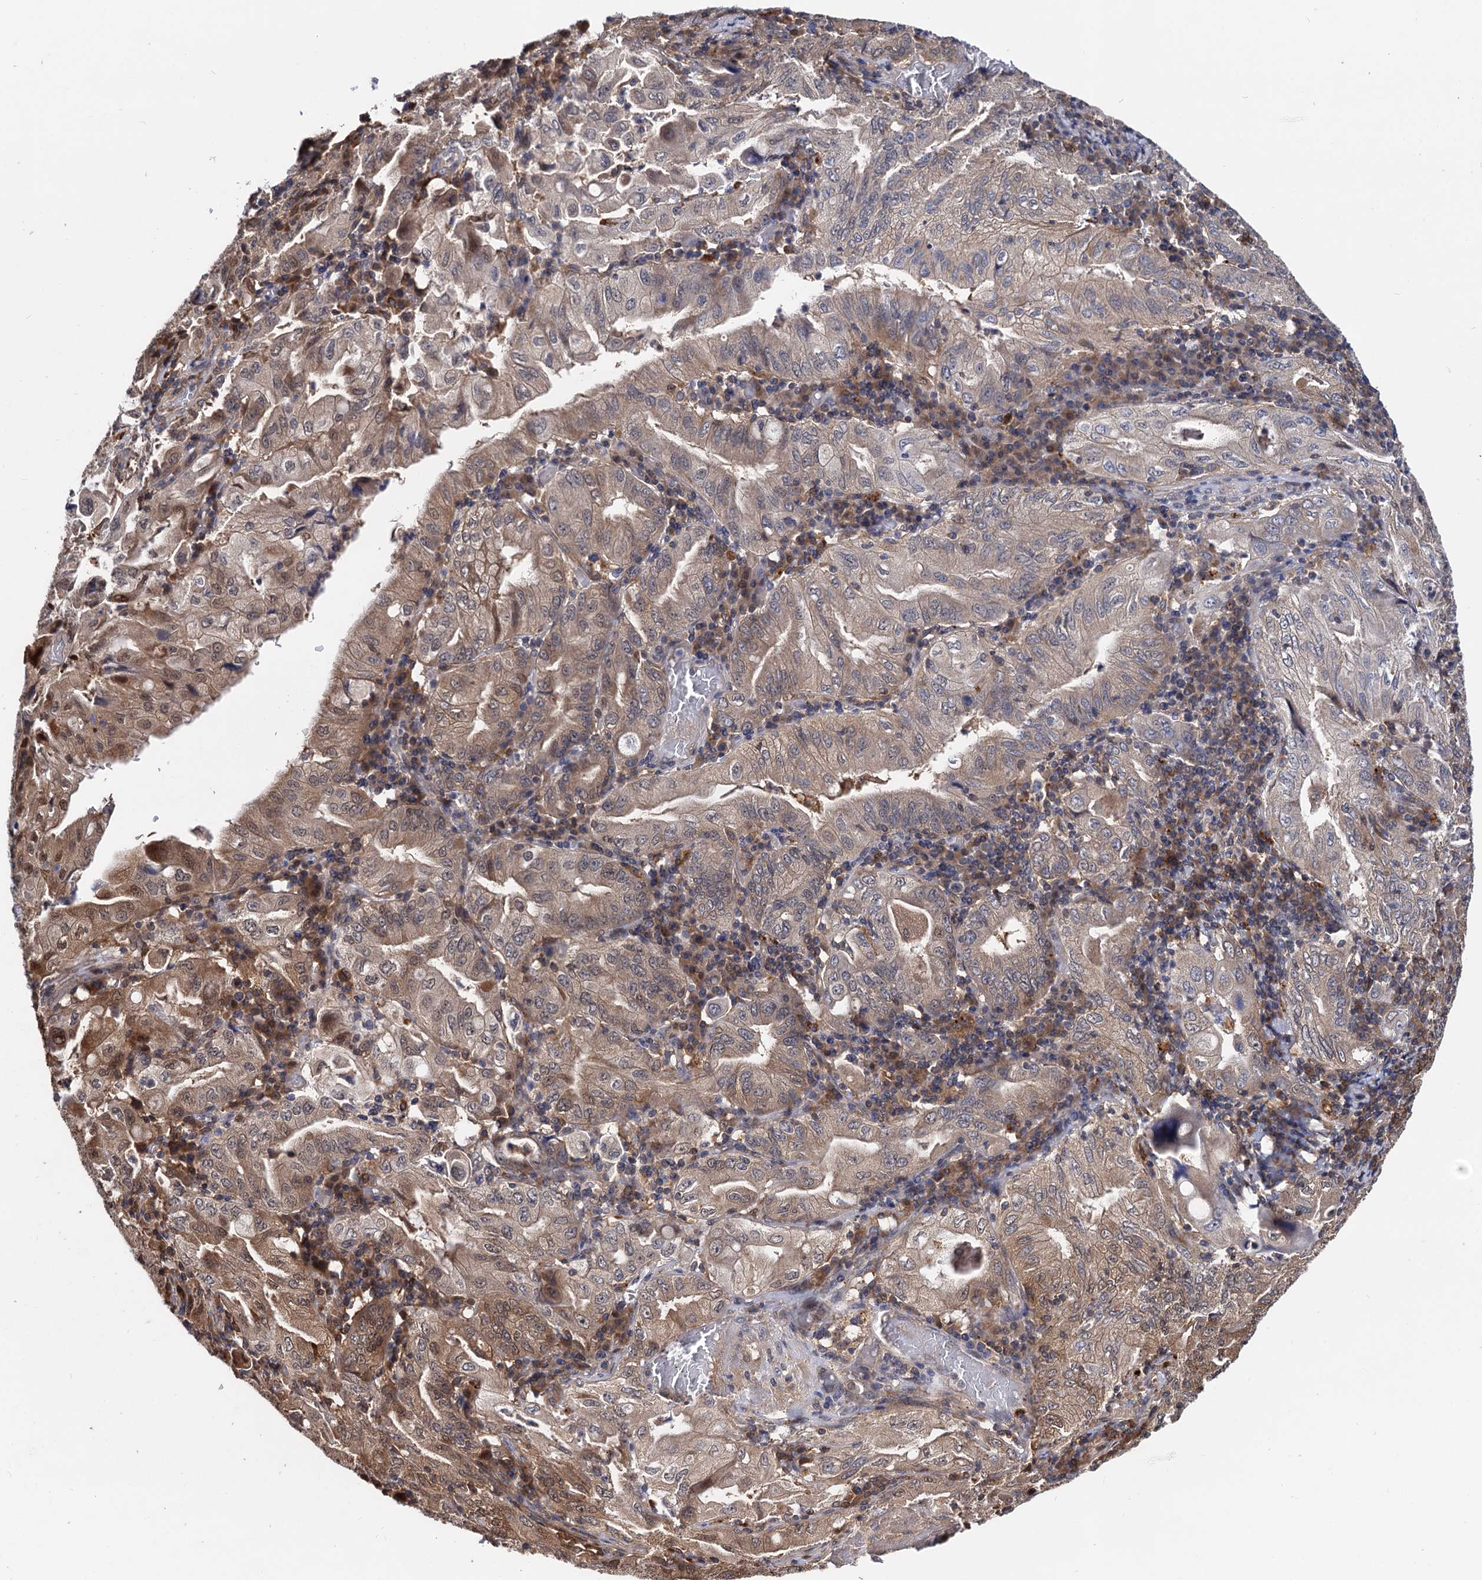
{"staining": {"intensity": "moderate", "quantity": "<25%", "location": "cytoplasmic/membranous"}, "tissue": "stomach cancer", "cell_type": "Tumor cells", "image_type": "cancer", "snomed": [{"axis": "morphology", "description": "Normal tissue, NOS"}, {"axis": "morphology", "description": "Adenocarcinoma, NOS"}, {"axis": "topography", "description": "Esophagus"}, {"axis": "topography", "description": "Stomach, upper"}, {"axis": "topography", "description": "Peripheral nerve tissue"}], "caption": "Immunohistochemistry (IHC) staining of stomach cancer, which demonstrates low levels of moderate cytoplasmic/membranous staining in about <25% of tumor cells indicating moderate cytoplasmic/membranous protein positivity. The staining was performed using DAB (brown) for protein detection and nuclei were counterstained in hematoxylin (blue).", "gene": "SELENOP", "patient": {"sex": "male", "age": 62}}